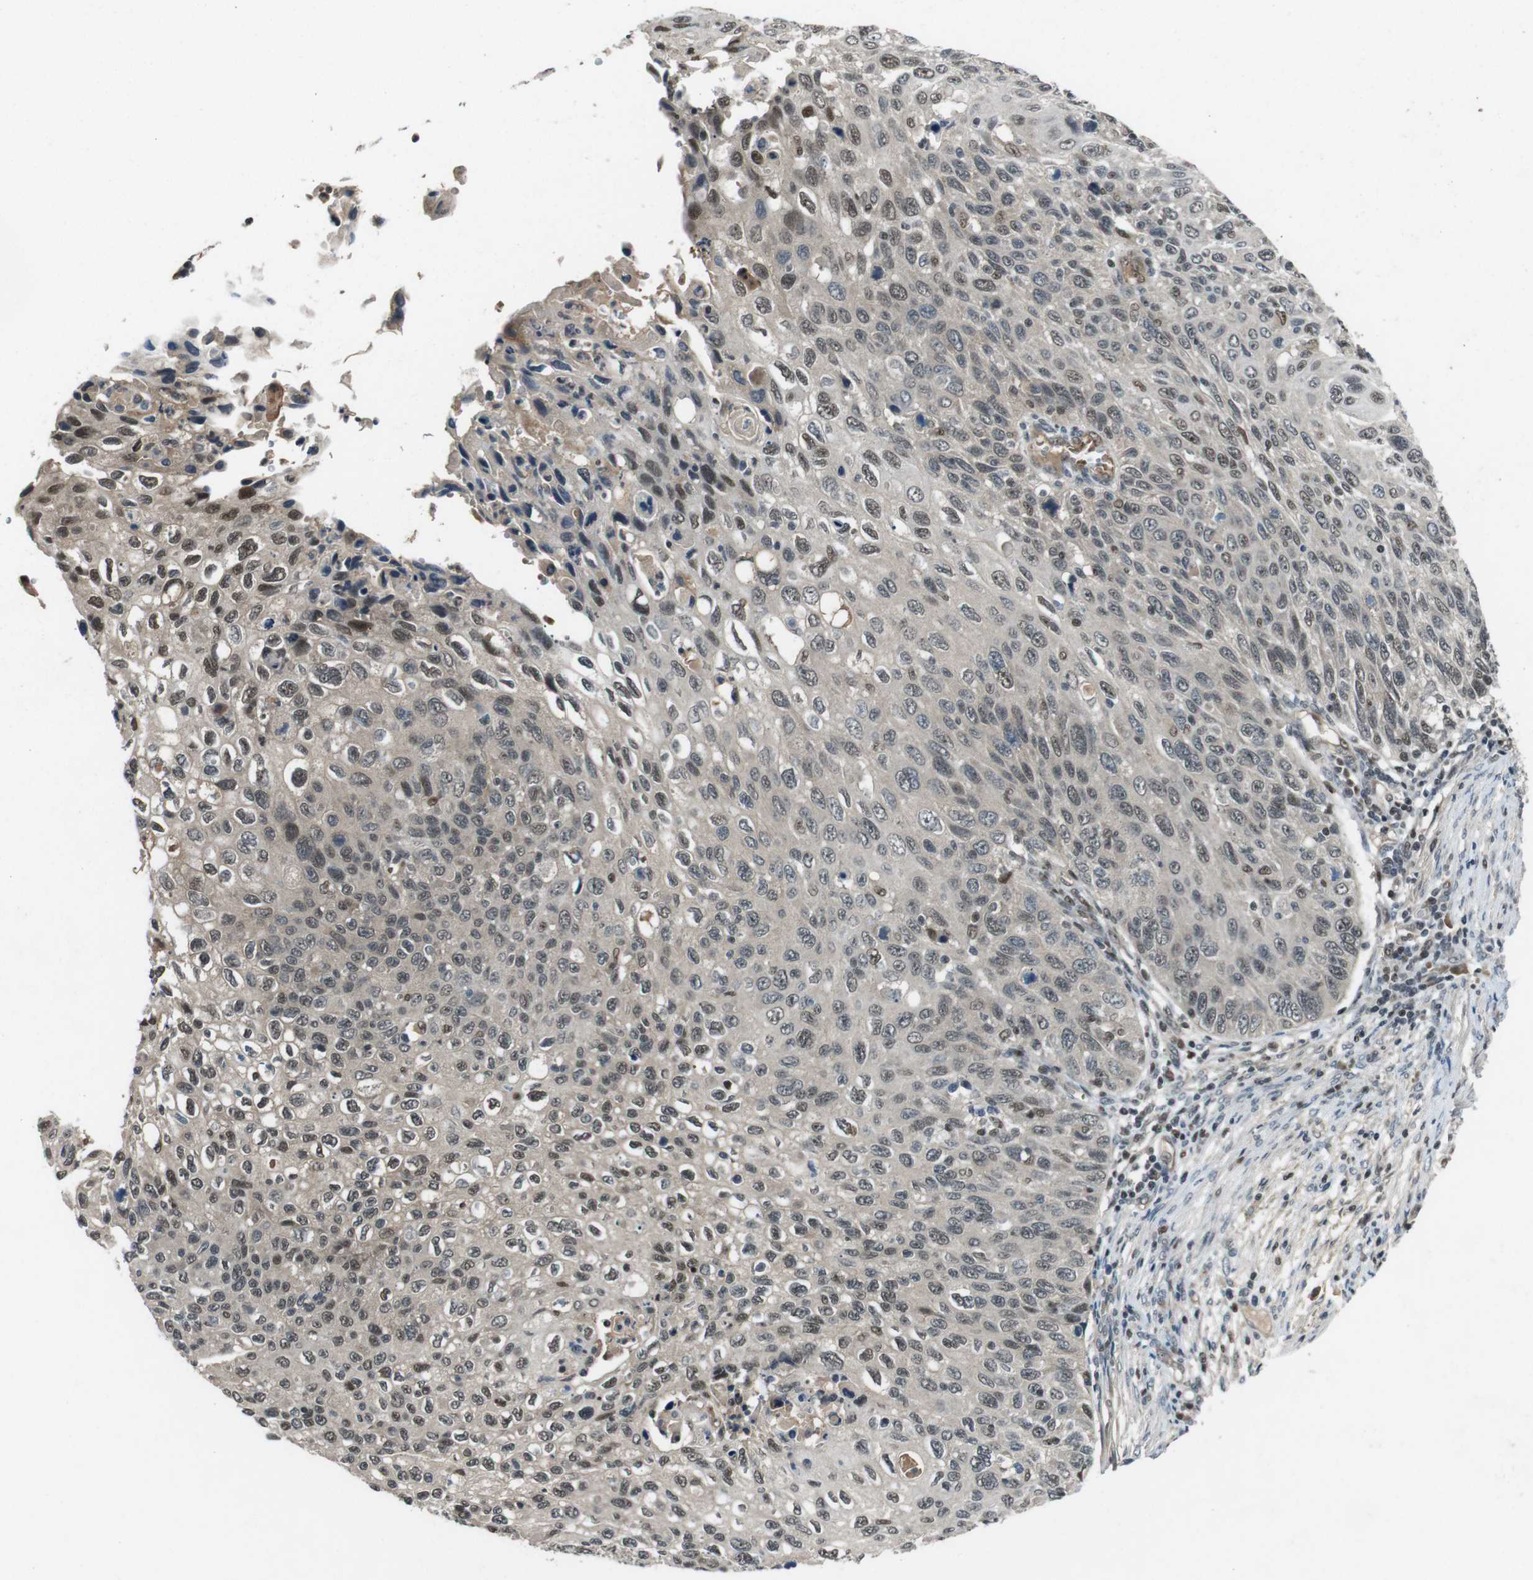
{"staining": {"intensity": "weak", "quantity": ">75%", "location": "nuclear"}, "tissue": "cervical cancer", "cell_type": "Tumor cells", "image_type": "cancer", "snomed": [{"axis": "morphology", "description": "Squamous cell carcinoma, NOS"}, {"axis": "topography", "description": "Cervix"}], "caption": "There is low levels of weak nuclear positivity in tumor cells of cervical cancer, as demonstrated by immunohistochemical staining (brown color).", "gene": "MAPKAPK5", "patient": {"sex": "female", "age": 70}}